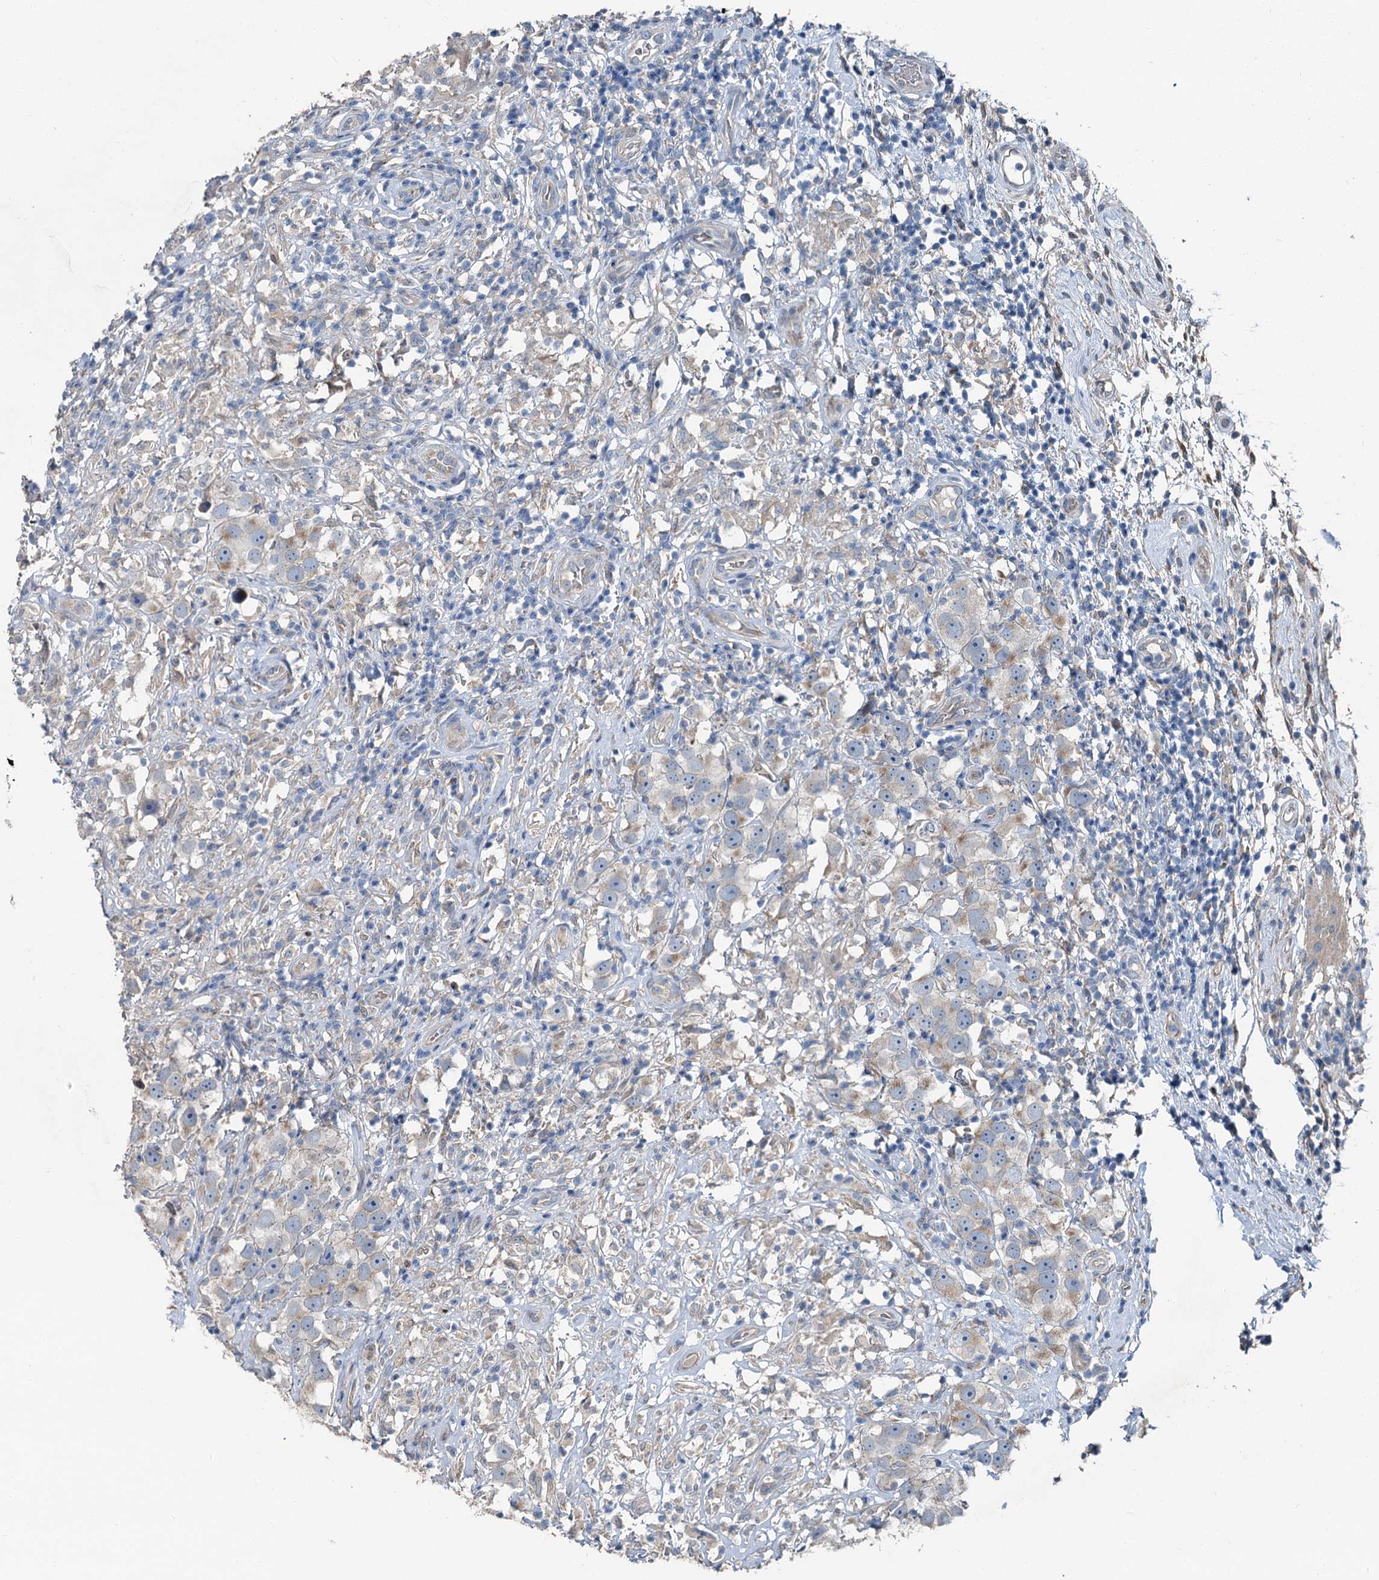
{"staining": {"intensity": "weak", "quantity": ">75%", "location": "cytoplasmic/membranous"}, "tissue": "testis cancer", "cell_type": "Tumor cells", "image_type": "cancer", "snomed": [{"axis": "morphology", "description": "Seminoma, NOS"}, {"axis": "topography", "description": "Testis"}], "caption": "DAB immunohistochemical staining of testis cancer shows weak cytoplasmic/membranous protein staining in about >75% of tumor cells. The protein is stained brown, and the nuclei are stained in blue (DAB IHC with brightfield microscopy, high magnification).", "gene": "C6orf120", "patient": {"sex": "male", "age": 49}}